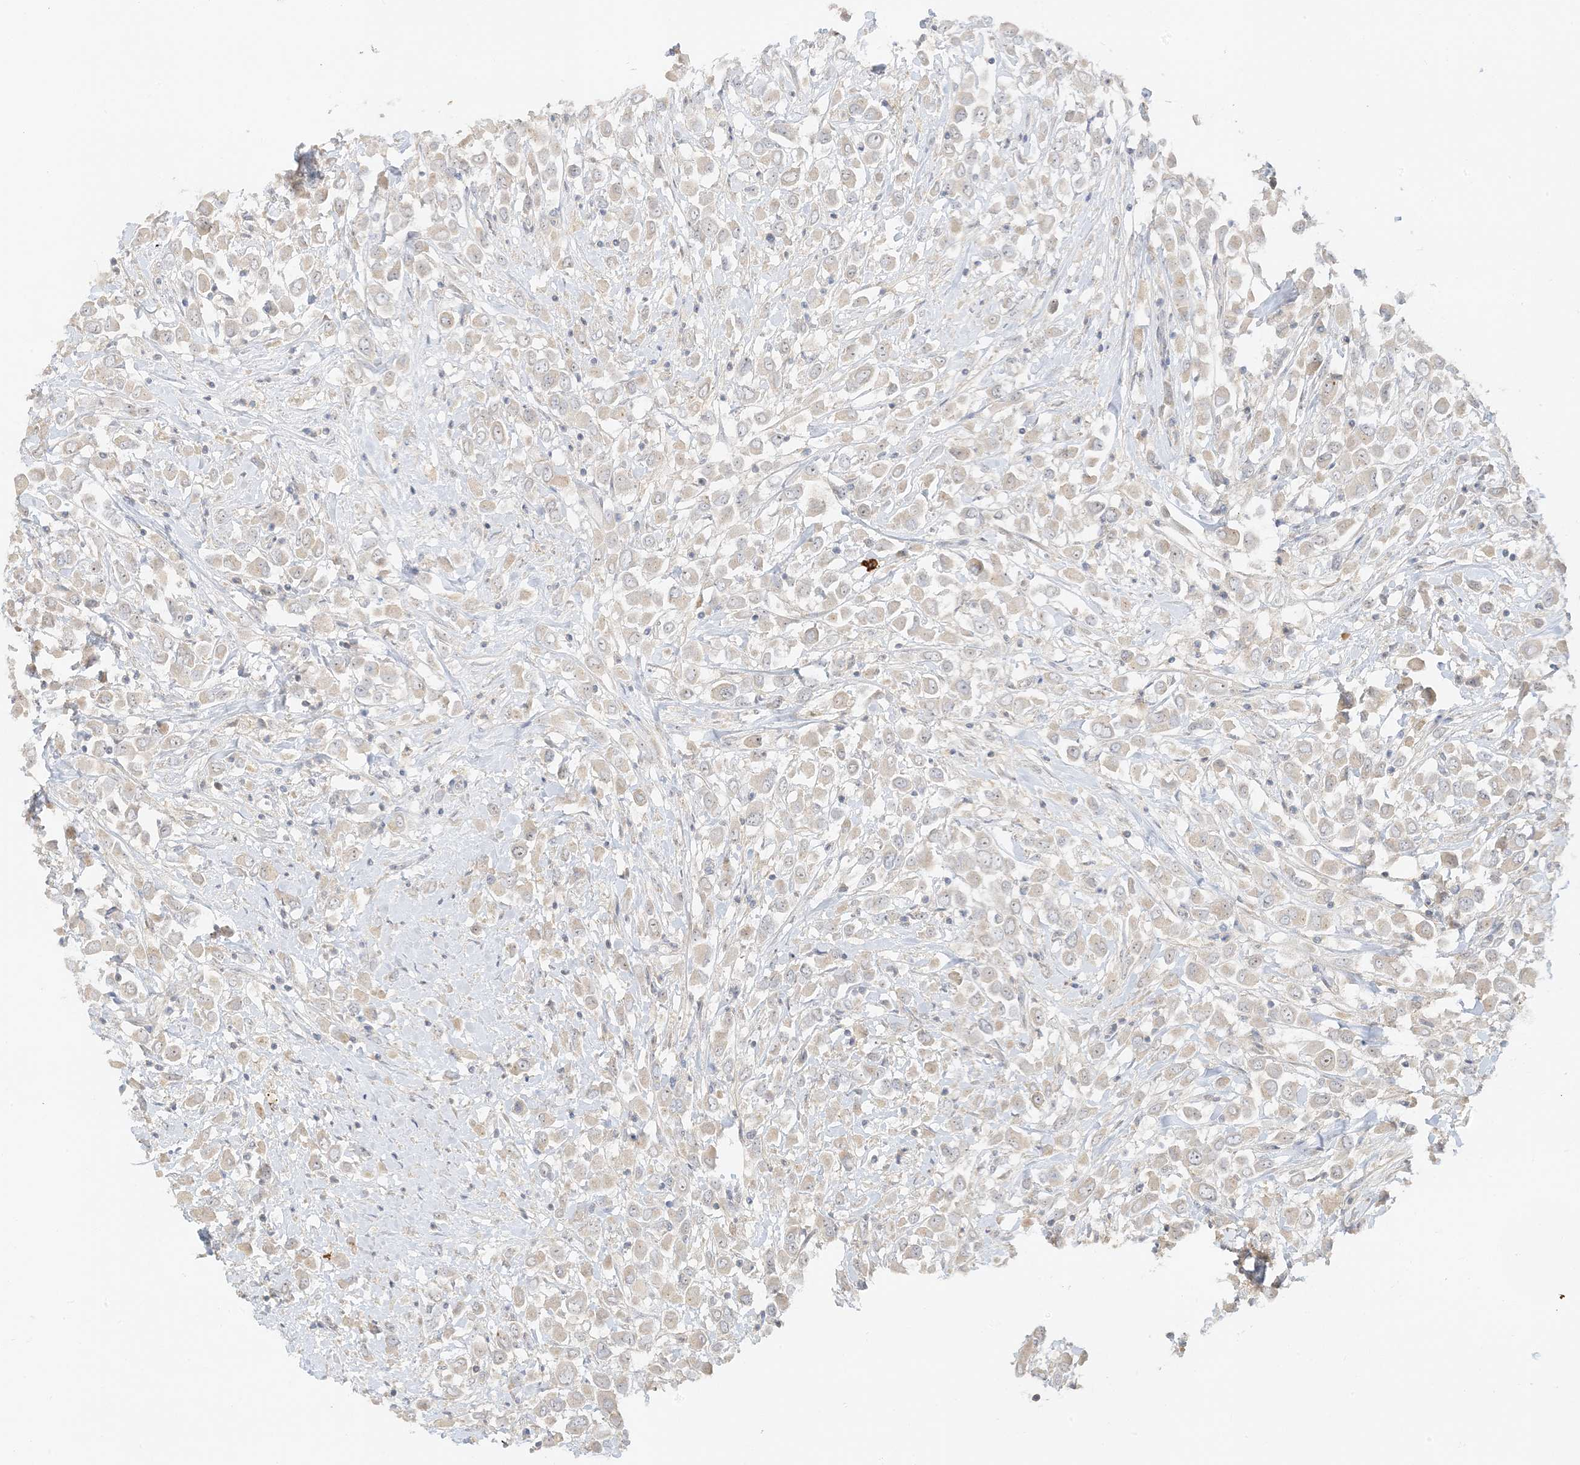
{"staining": {"intensity": "weak", "quantity": "25%-75%", "location": "cytoplasmic/membranous"}, "tissue": "breast cancer", "cell_type": "Tumor cells", "image_type": "cancer", "snomed": [{"axis": "morphology", "description": "Duct carcinoma"}, {"axis": "topography", "description": "Breast"}], "caption": "A brown stain labels weak cytoplasmic/membranous staining of a protein in breast cancer tumor cells. (IHC, brightfield microscopy, high magnification).", "gene": "ETAA1", "patient": {"sex": "female", "age": 61}}